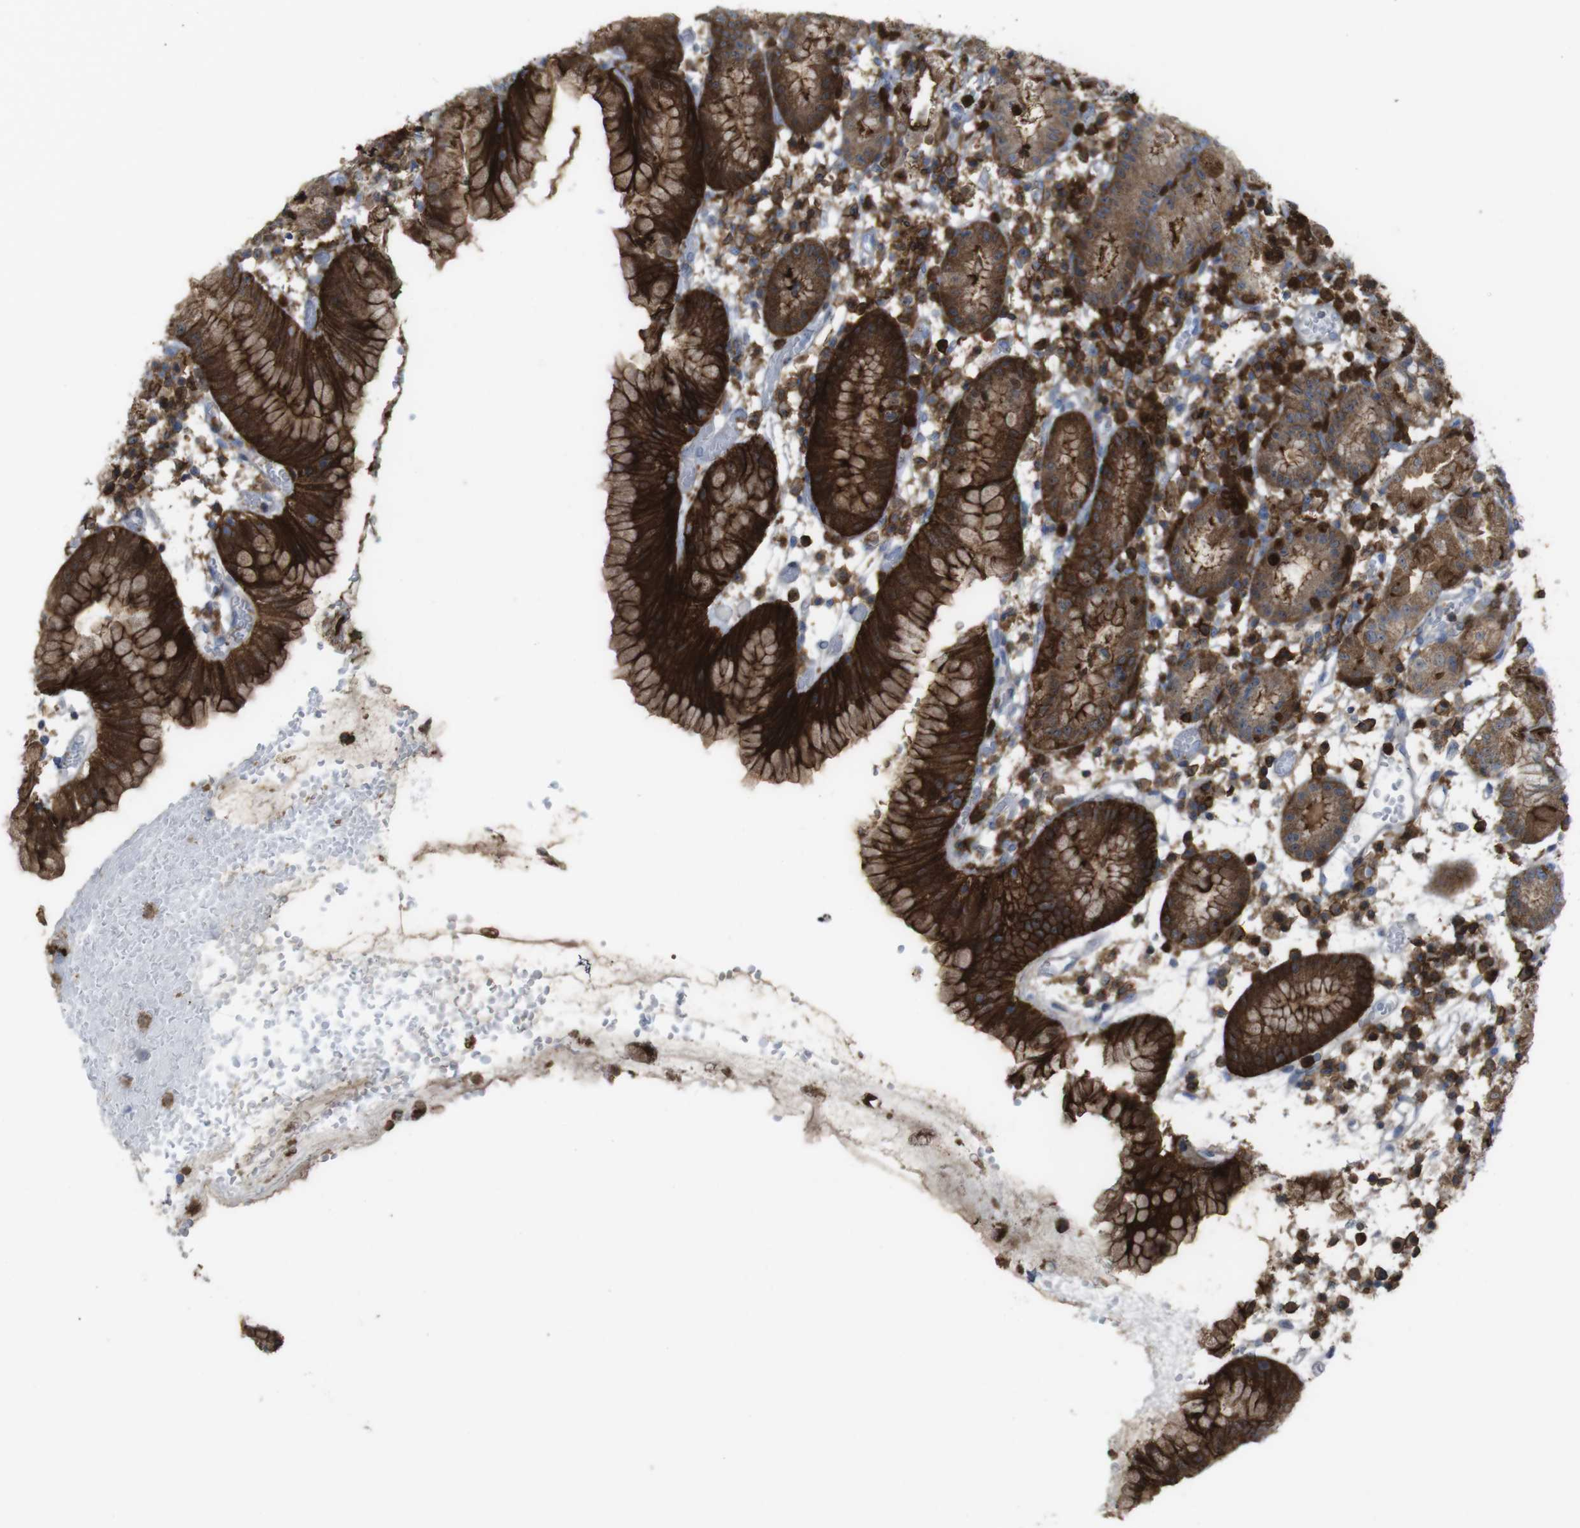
{"staining": {"intensity": "strong", "quantity": ">75%", "location": "cytoplasmic/membranous"}, "tissue": "stomach", "cell_type": "Glandular cells", "image_type": "normal", "snomed": [{"axis": "morphology", "description": "Normal tissue, NOS"}, {"axis": "topography", "description": "Stomach"}, {"axis": "topography", "description": "Stomach, lower"}], "caption": "Strong cytoplasmic/membranous staining is seen in approximately >75% of glandular cells in benign stomach. The staining was performed using DAB, with brown indicating positive protein expression. Nuclei are stained blue with hematoxylin.", "gene": "PRKCD", "patient": {"sex": "female", "age": 75}}